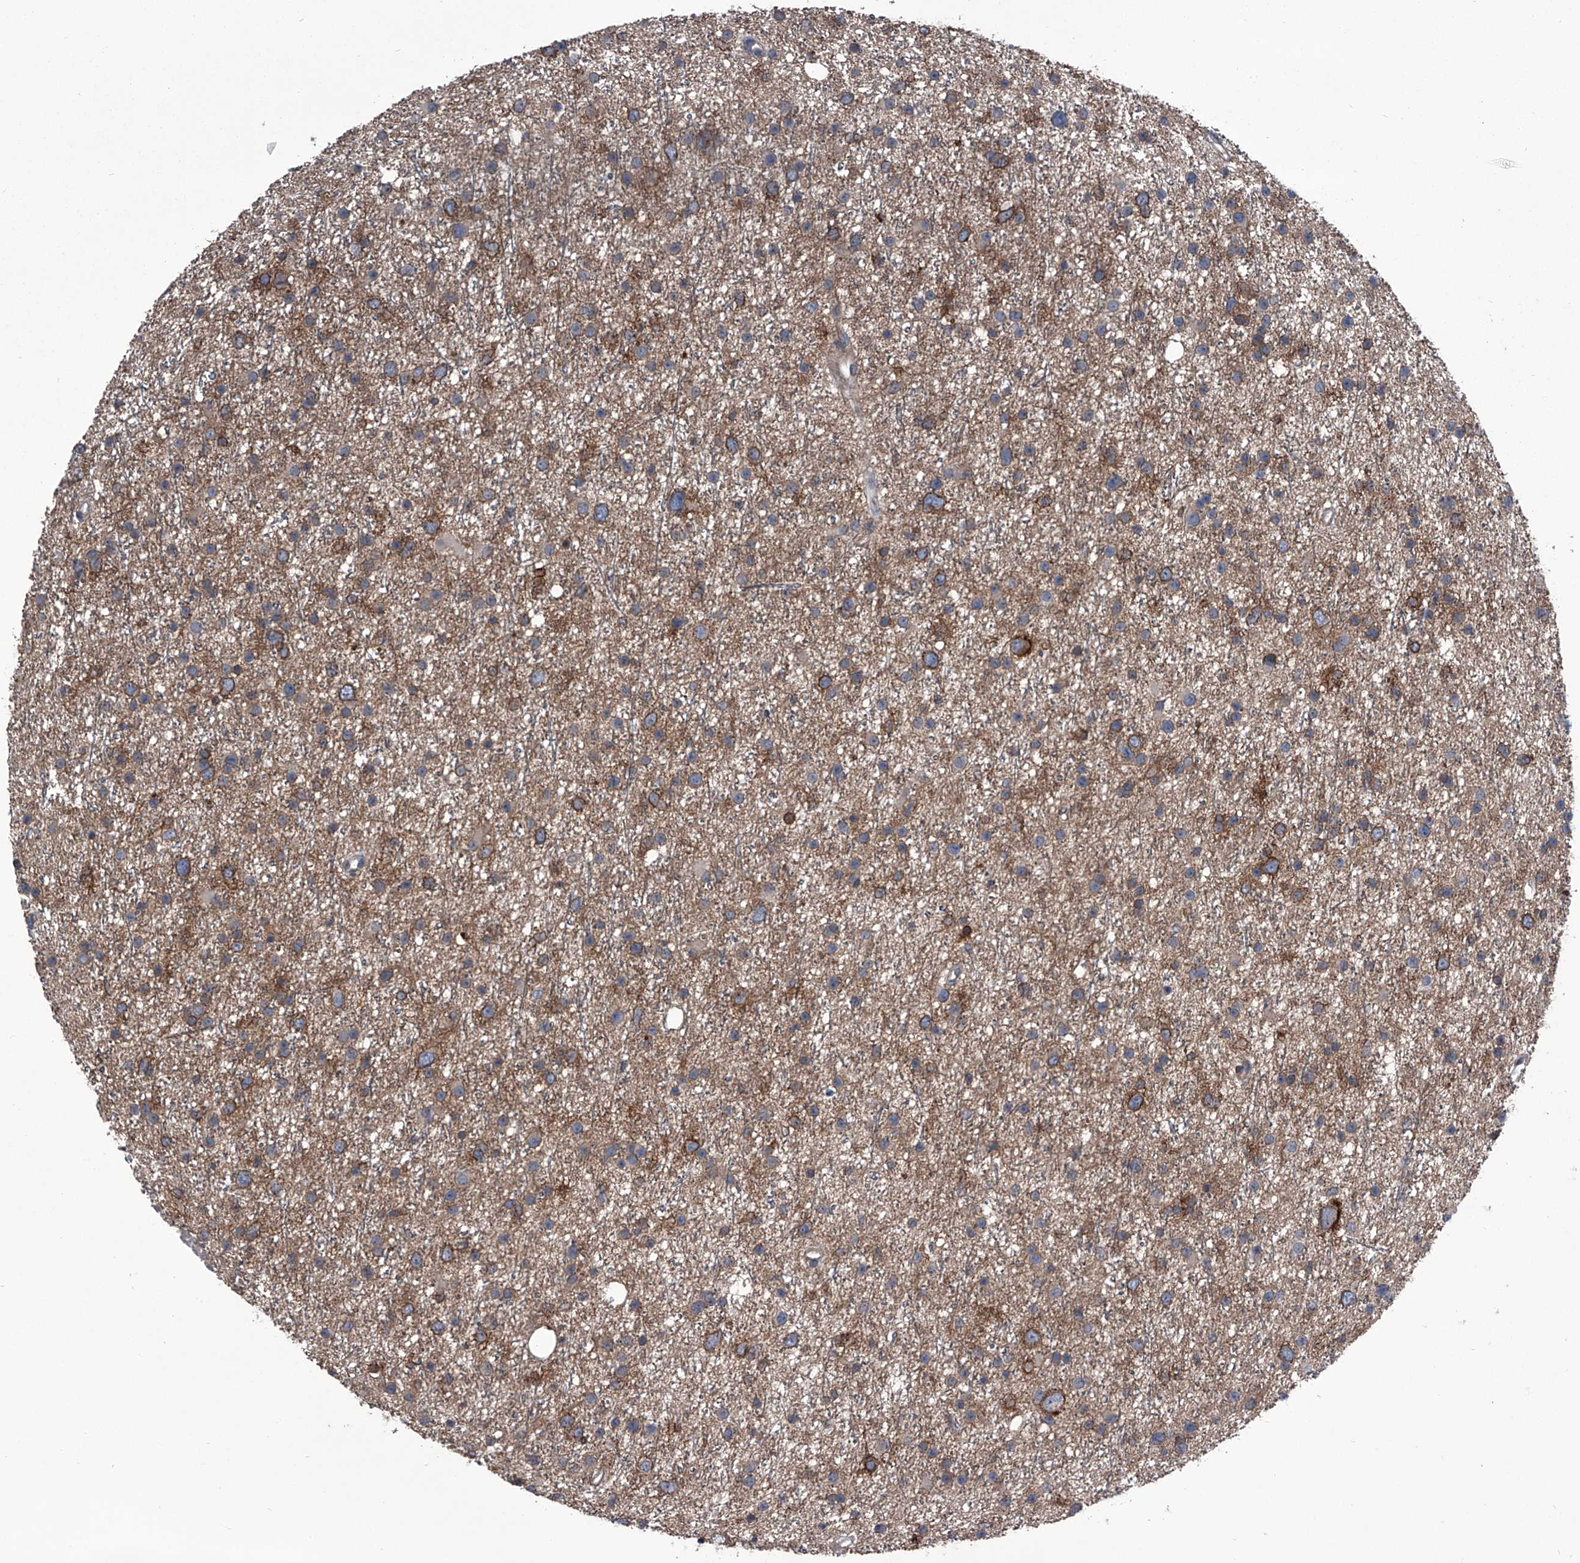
{"staining": {"intensity": "moderate", "quantity": "25%-75%", "location": "cytoplasmic/membranous"}, "tissue": "glioma", "cell_type": "Tumor cells", "image_type": "cancer", "snomed": [{"axis": "morphology", "description": "Glioma, malignant, Low grade"}, {"axis": "topography", "description": "Cerebral cortex"}], "caption": "A high-resolution histopathology image shows IHC staining of glioma, which demonstrates moderate cytoplasmic/membranous positivity in about 25%-75% of tumor cells. (Stains: DAB (3,3'-diaminobenzidine) in brown, nuclei in blue, Microscopy: brightfield microscopy at high magnification).", "gene": "PIP5K1A", "patient": {"sex": "female", "age": 39}}